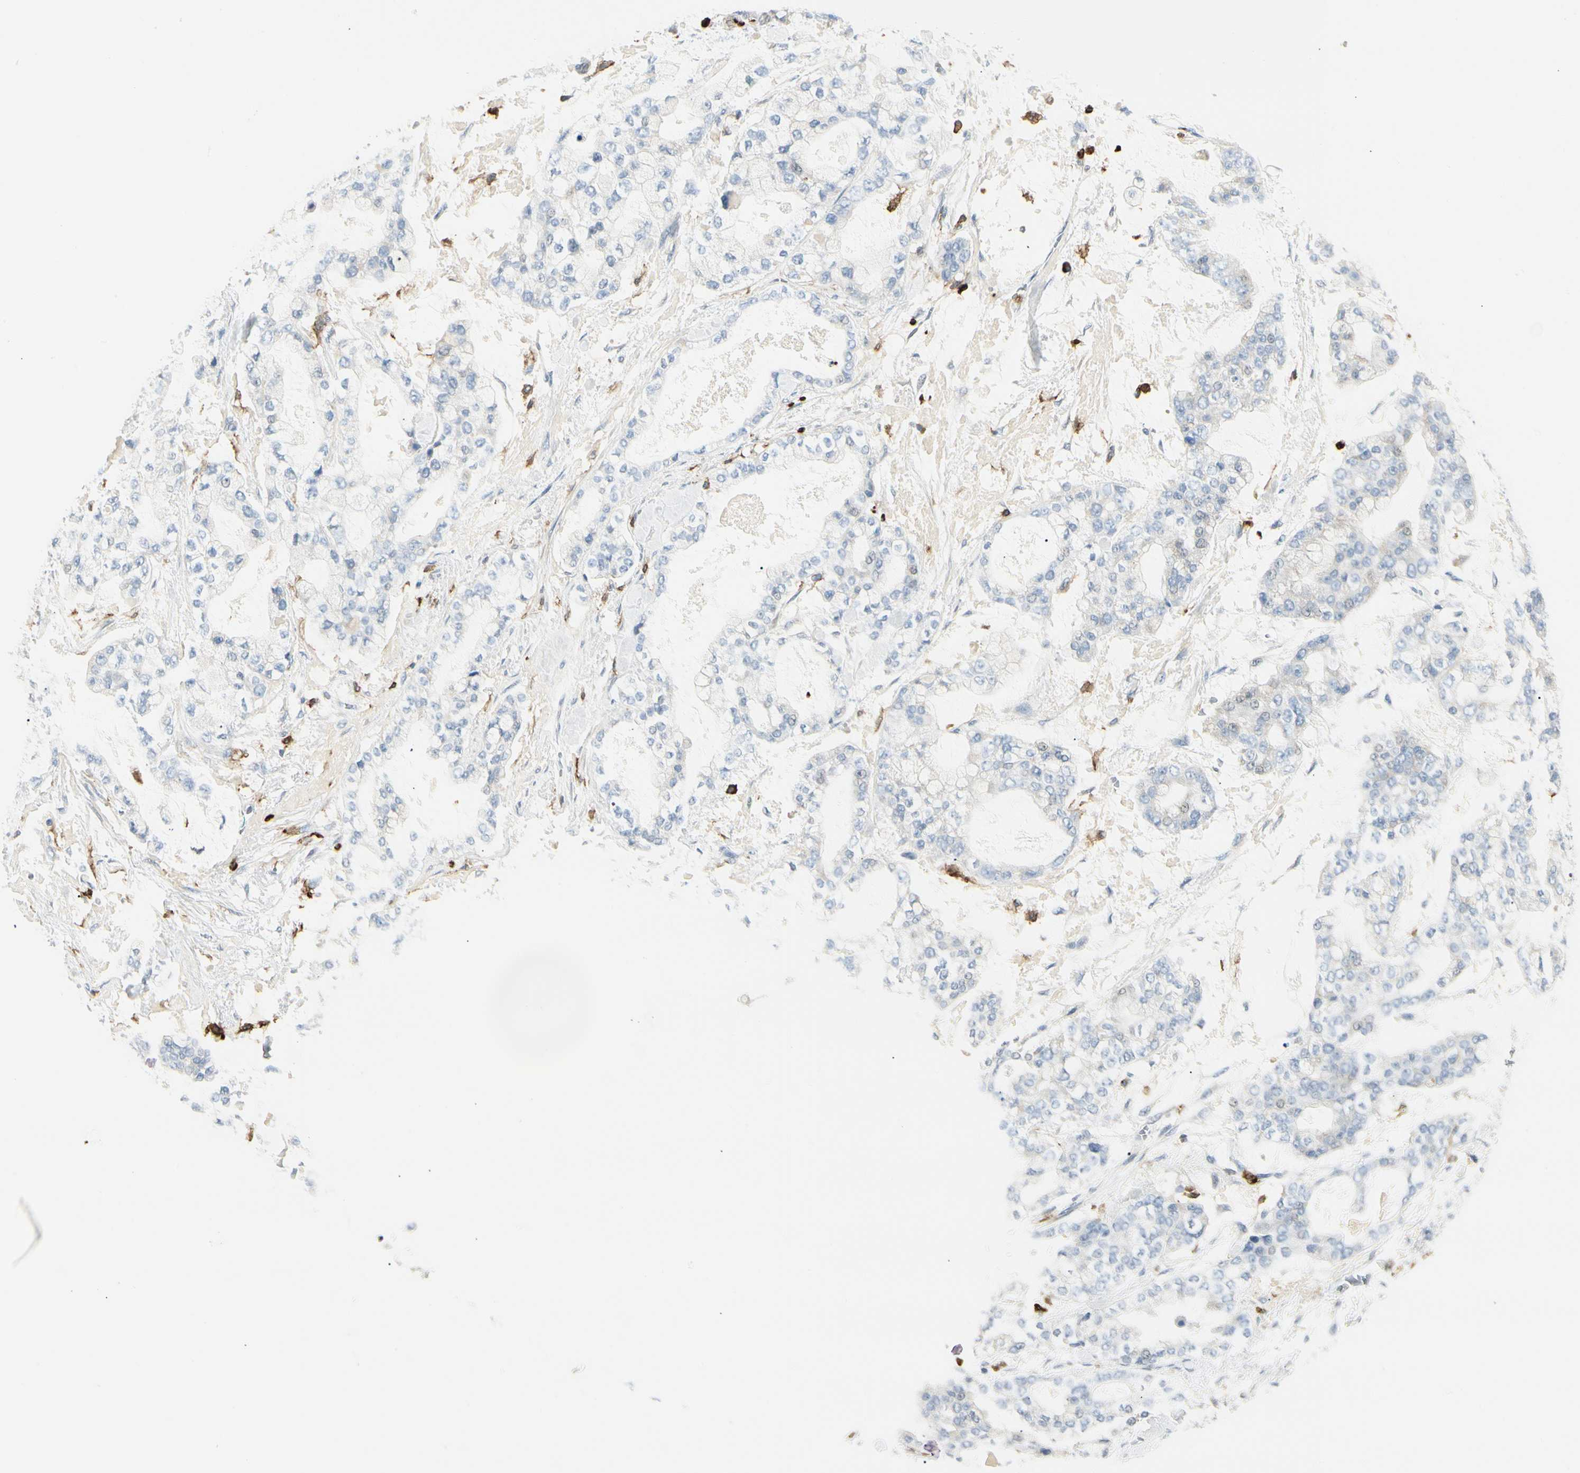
{"staining": {"intensity": "negative", "quantity": "none", "location": "none"}, "tissue": "stomach cancer", "cell_type": "Tumor cells", "image_type": "cancer", "snomed": [{"axis": "morphology", "description": "Normal tissue, NOS"}, {"axis": "morphology", "description": "Adenocarcinoma, NOS"}, {"axis": "topography", "description": "Stomach, upper"}, {"axis": "topography", "description": "Stomach"}], "caption": "This is an immunohistochemistry micrograph of stomach cancer. There is no staining in tumor cells.", "gene": "ITGB2", "patient": {"sex": "male", "age": 76}}